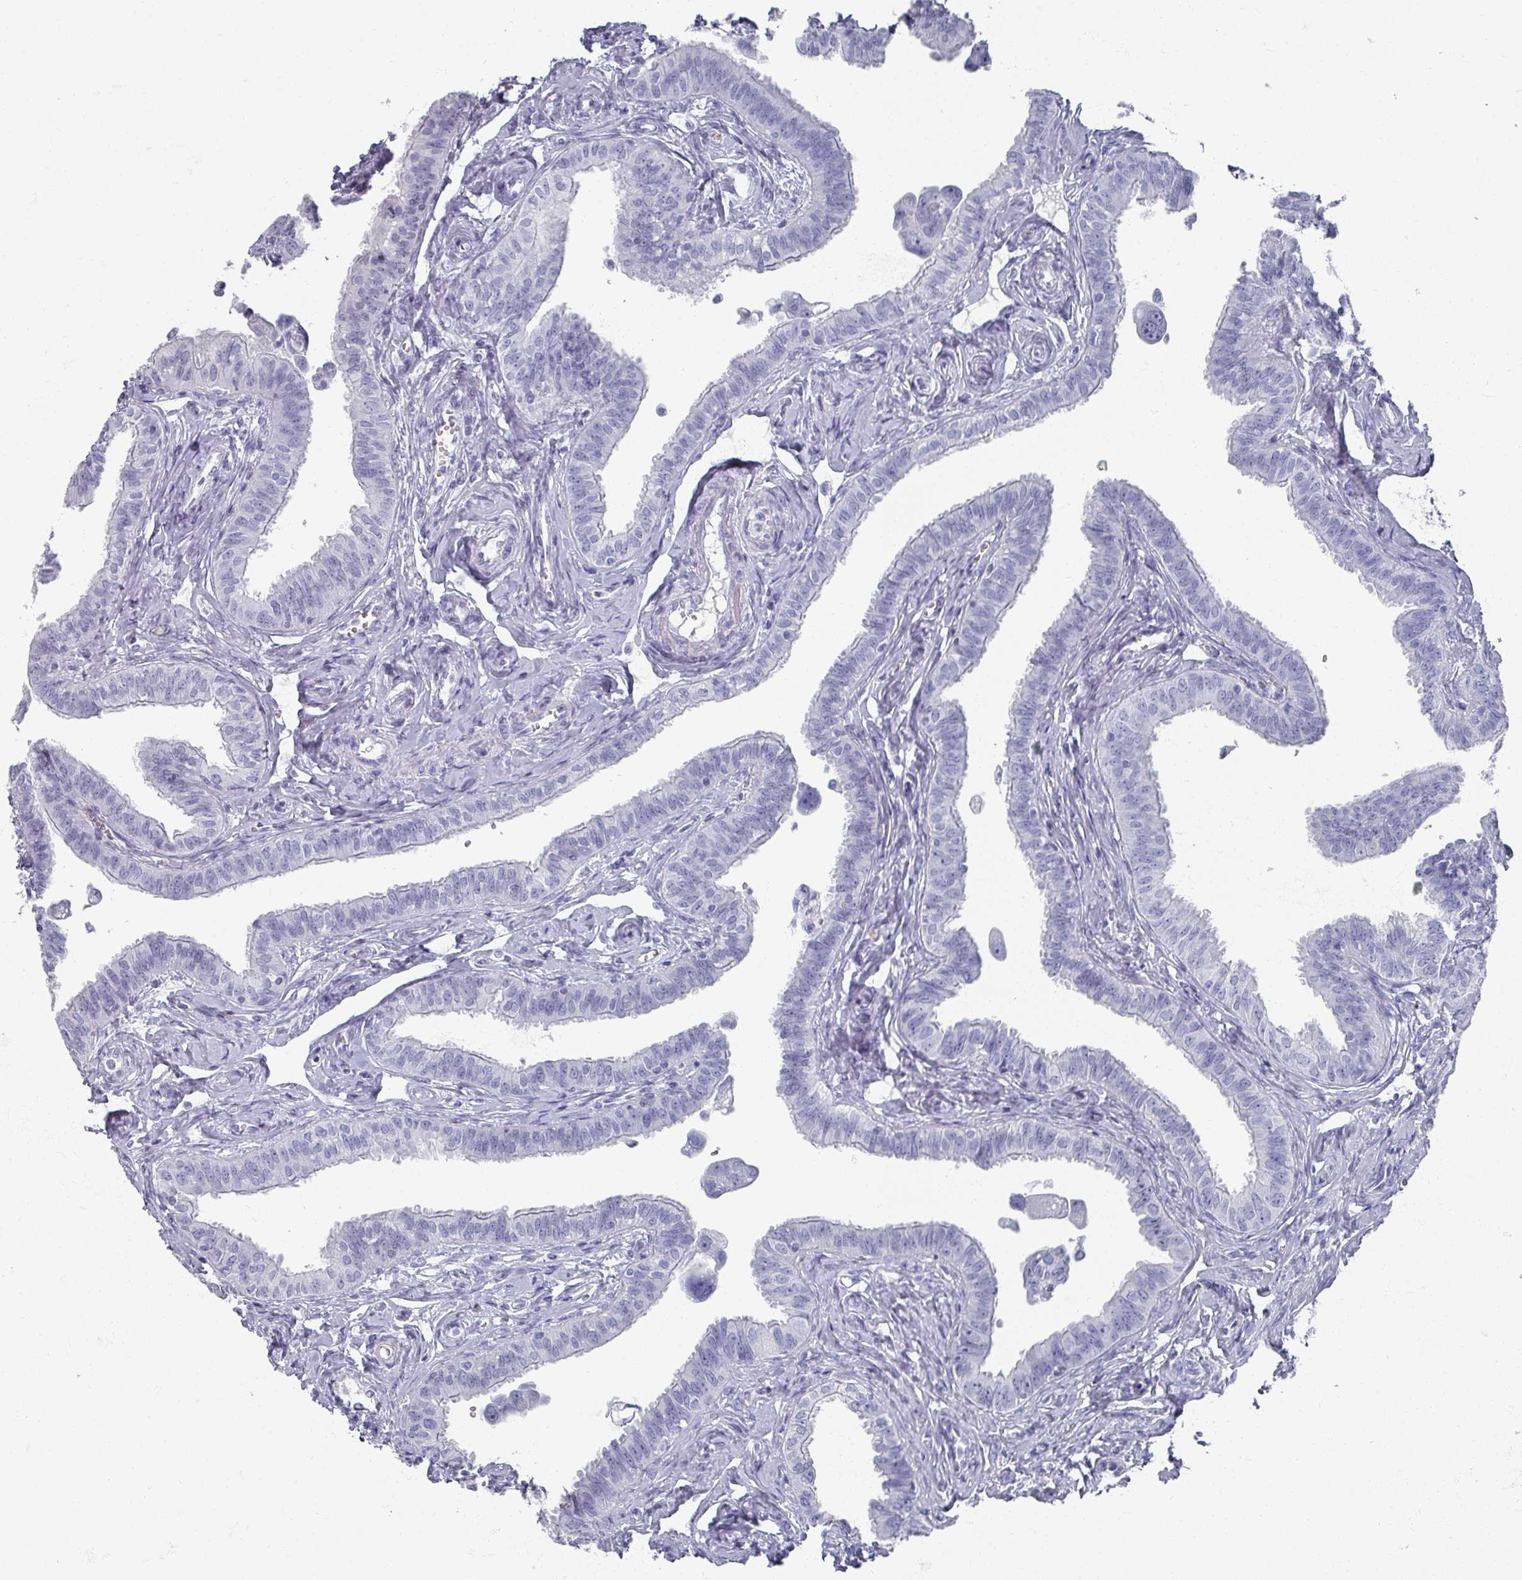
{"staining": {"intensity": "negative", "quantity": "none", "location": "none"}, "tissue": "fallopian tube", "cell_type": "Glandular cells", "image_type": "normal", "snomed": [{"axis": "morphology", "description": "Normal tissue, NOS"}, {"axis": "morphology", "description": "Carcinoma, NOS"}, {"axis": "topography", "description": "Fallopian tube"}, {"axis": "topography", "description": "Ovary"}], "caption": "DAB (3,3'-diaminobenzidine) immunohistochemical staining of benign human fallopian tube demonstrates no significant positivity in glandular cells.", "gene": "OMG", "patient": {"sex": "female", "age": 59}}